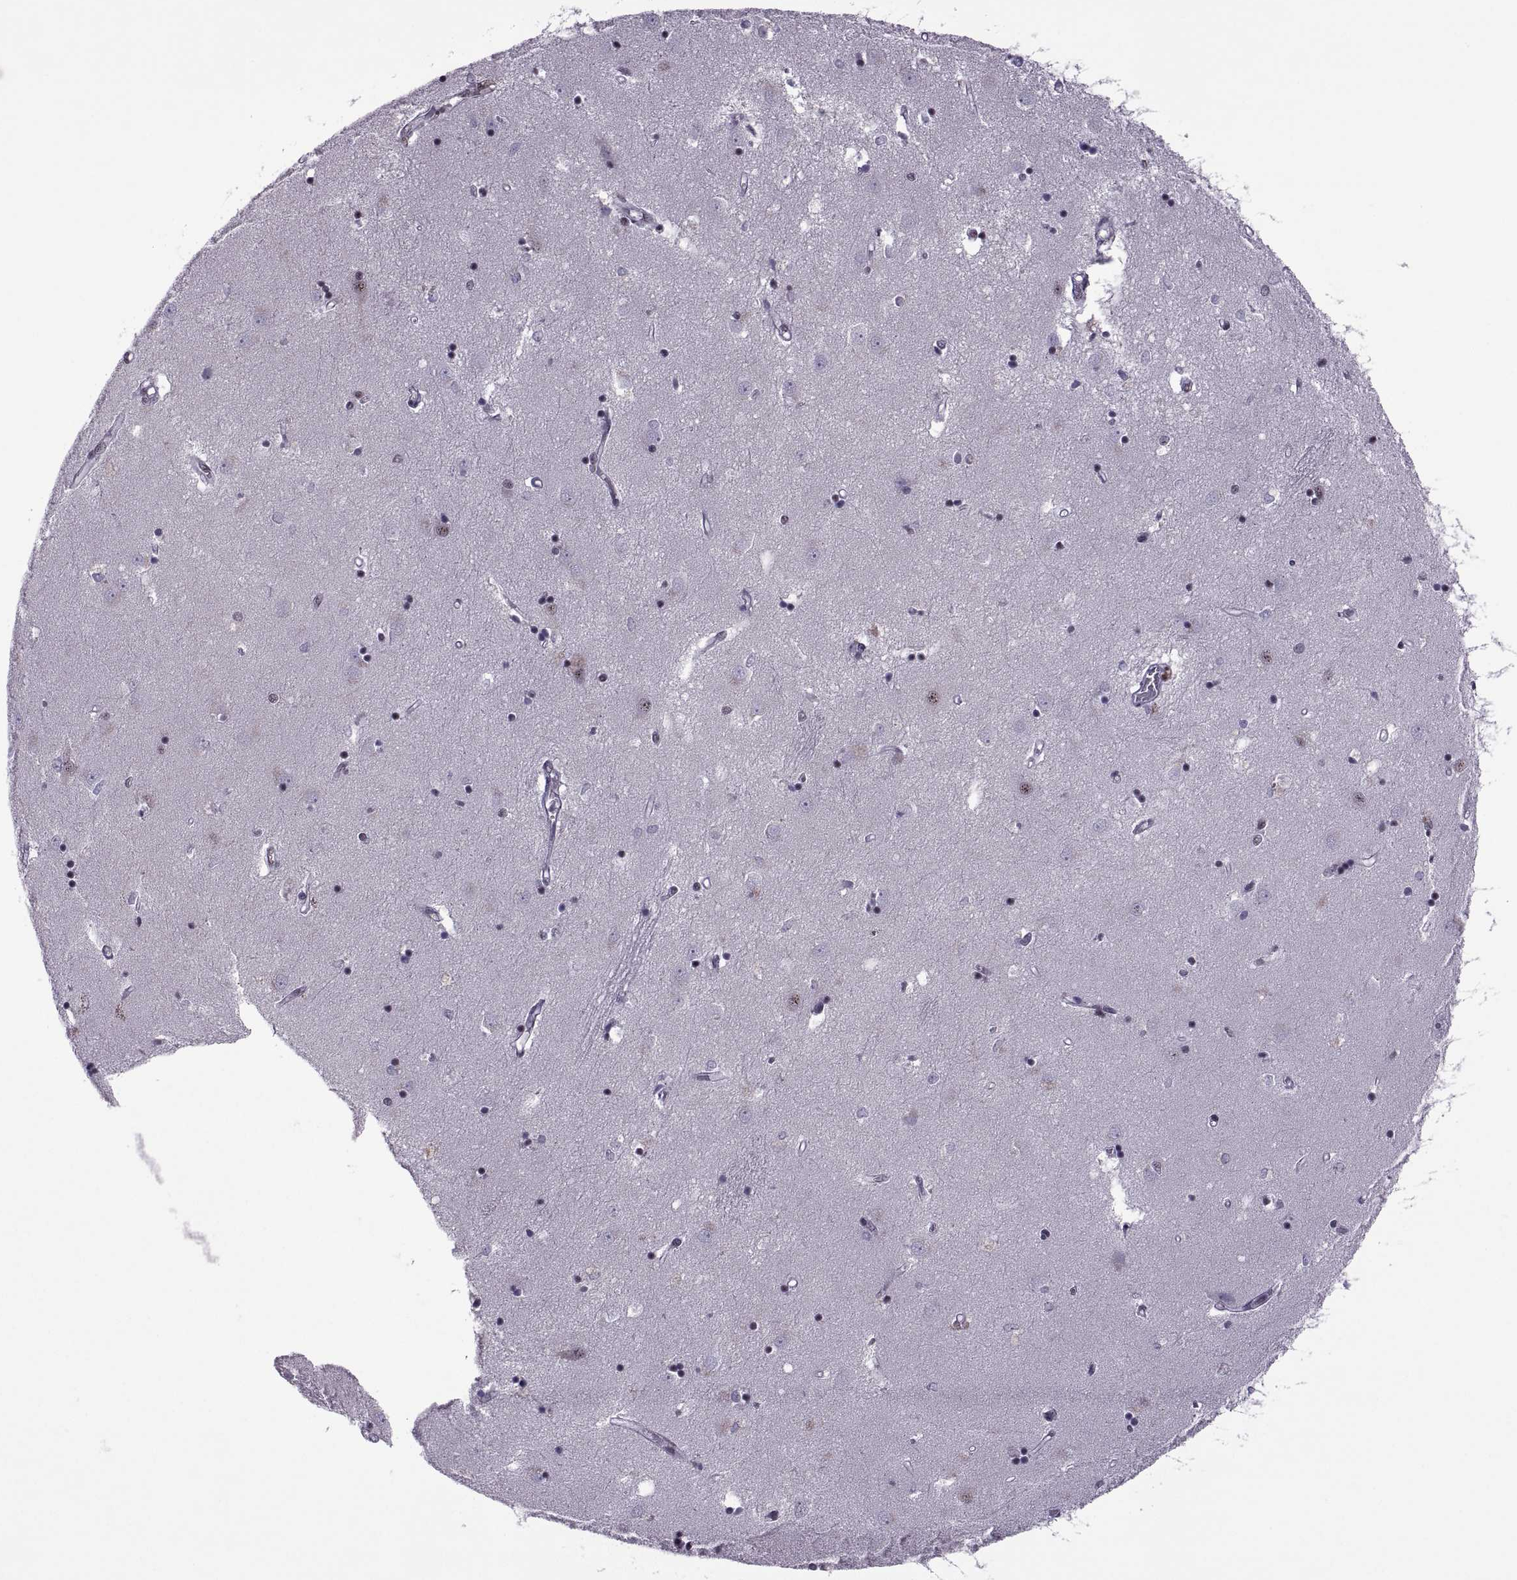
{"staining": {"intensity": "weak", "quantity": "<25%", "location": "nuclear"}, "tissue": "caudate", "cell_type": "Glial cells", "image_type": "normal", "snomed": [{"axis": "morphology", "description": "Normal tissue, NOS"}, {"axis": "topography", "description": "Lateral ventricle wall"}], "caption": "Immunohistochemical staining of normal human caudate displays no significant positivity in glial cells. The staining was performed using DAB (3,3'-diaminobenzidine) to visualize the protein expression in brown, while the nuclei were stained in blue with hematoxylin (Magnification: 20x).", "gene": "MAGEA4", "patient": {"sex": "male", "age": 54}}